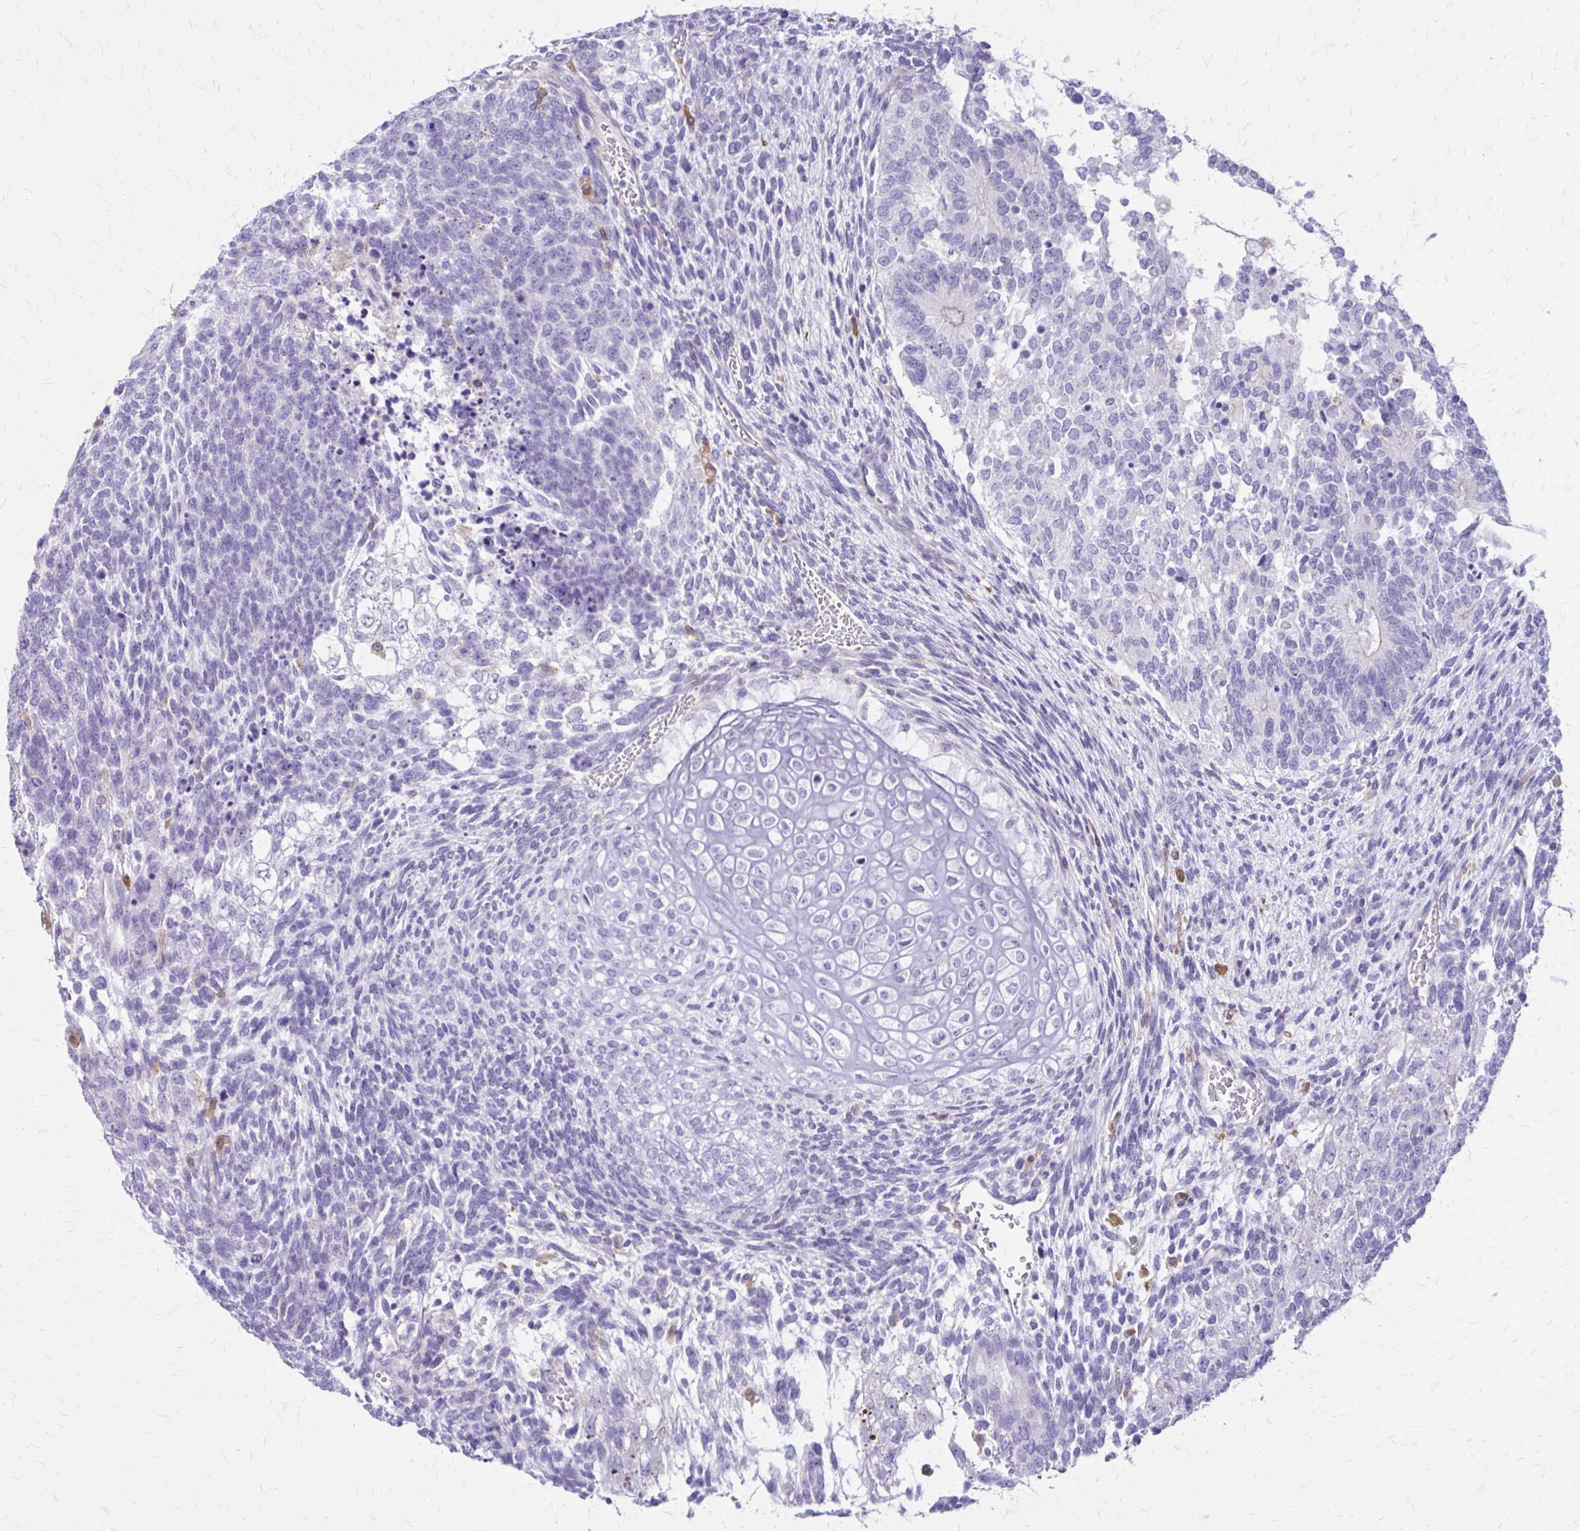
{"staining": {"intensity": "negative", "quantity": "none", "location": "none"}, "tissue": "testis cancer", "cell_type": "Tumor cells", "image_type": "cancer", "snomed": [{"axis": "morphology", "description": "Carcinoma, Embryonal, NOS"}, {"axis": "topography", "description": "Testis"}], "caption": "The immunohistochemistry (IHC) photomicrograph has no significant expression in tumor cells of testis embryonal carcinoma tissue.", "gene": "SIGLEC11", "patient": {"sex": "male", "age": 23}}